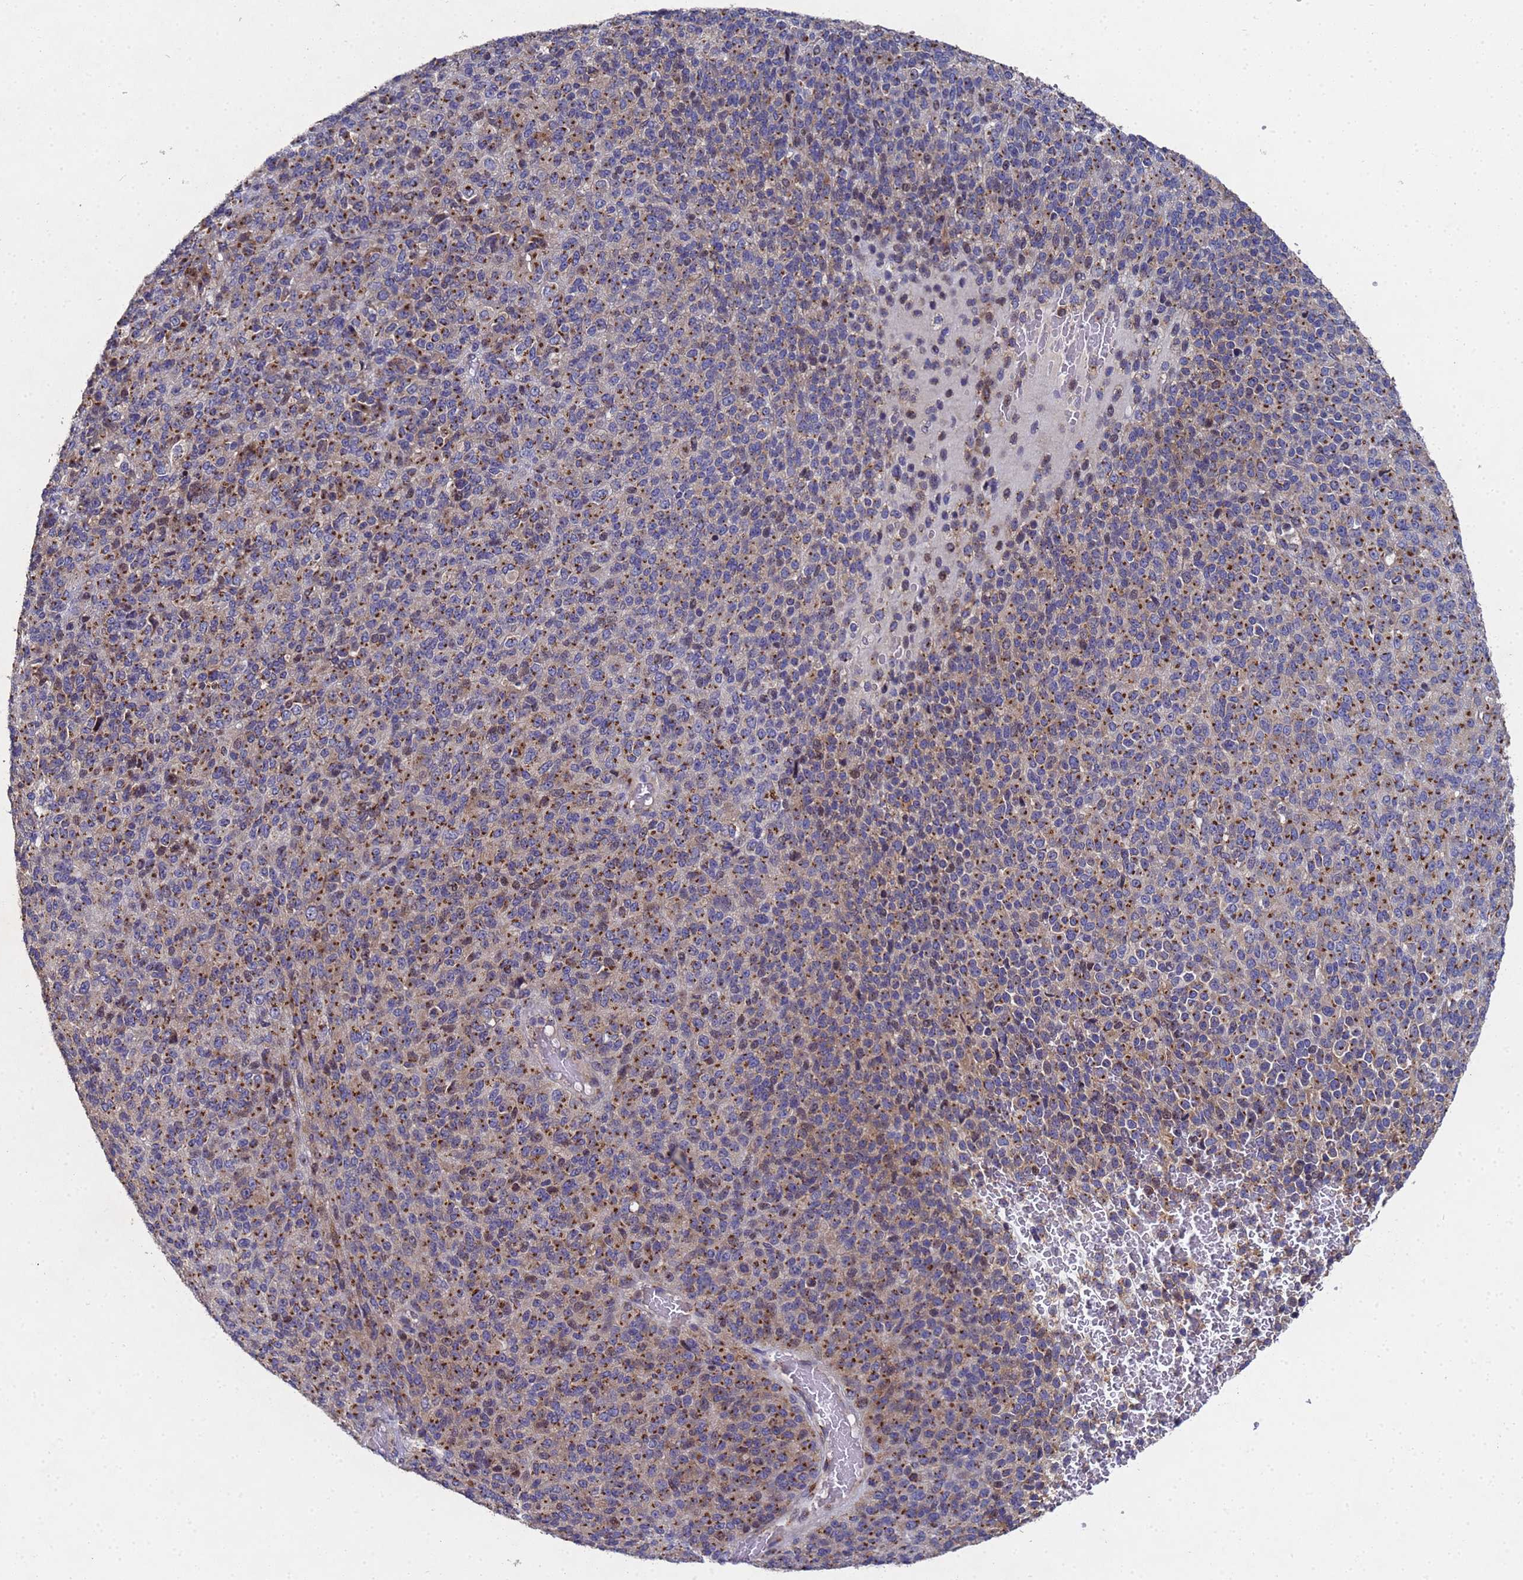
{"staining": {"intensity": "strong", "quantity": ">75%", "location": "cytoplasmic/membranous"}, "tissue": "melanoma", "cell_type": "Tumor cells", "image_type": "cancer", "snomed": [{"axis": "morphology", "description": "Malignant melanoma, Metastatic site"}, {"axis": "topography", "description": "Brain"}], "caption": "Melanoma was stained to show a protein in brown. There is high levels of strong cytoplasmic/membranous expression in about >75% of tumor cells. (DAB (3,3'-diaminobenzidine) IHC, brown staining for protein, blue staining for nuclei).", "gene": "NSUN6", "patient": {"sex": "female", "age": 56}}